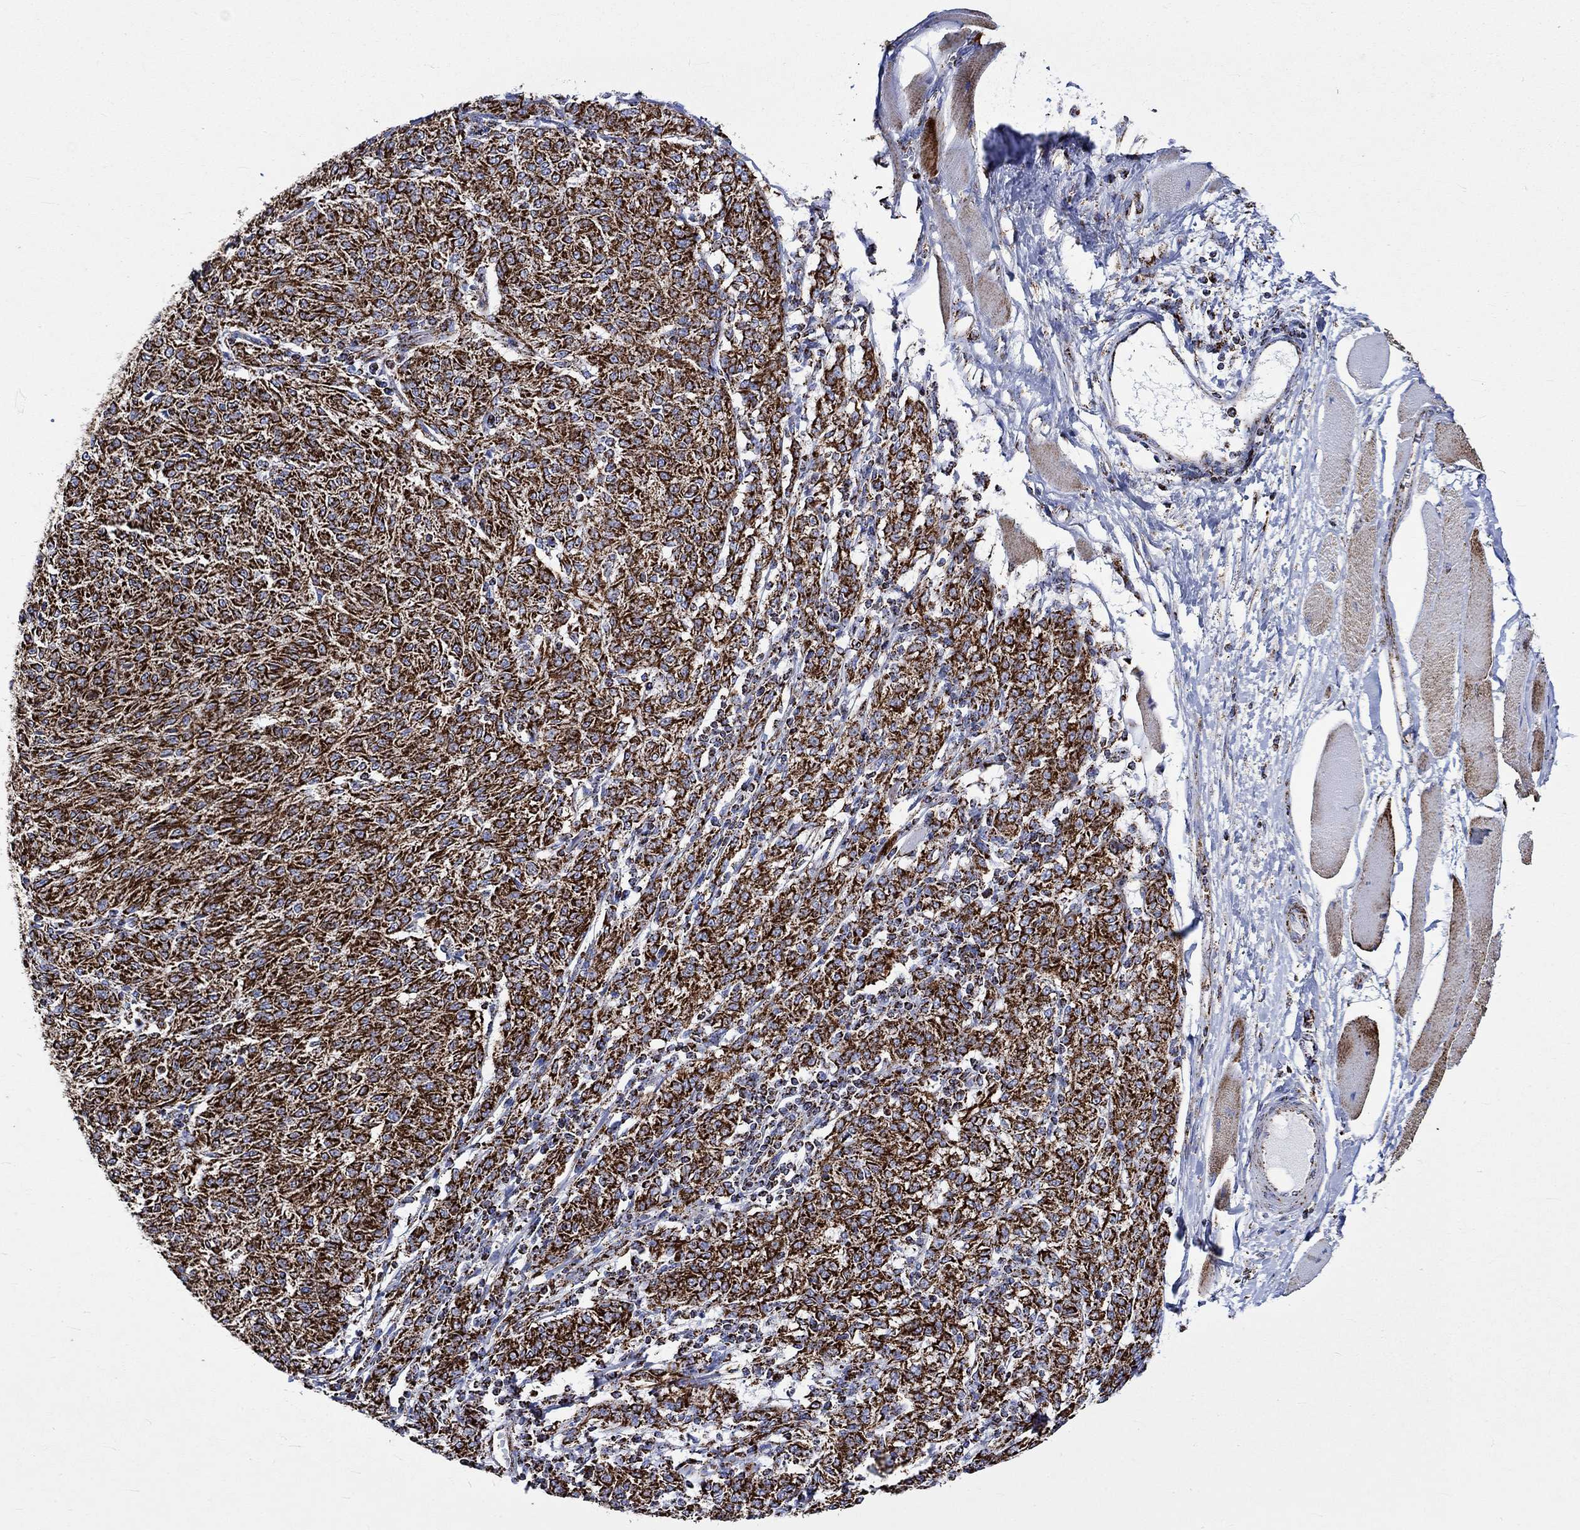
{"staining": {"intensity": "strong", "quantity": ">75%", "location": "cytoplasmic/membranous"}, "tissue": "melanoma", "cell_type": "Tumor cells", "image_type": "cancer", "snomed": [{"axis": "morphology", "description": "Malignant melanoma, NOS"}, {"axis": "topography", "description": "Skin"}], "caption": "Melanoma tissue reveals strong cytoplasmic/membranous positivity in about >75% of tumor cells, visualized by immunohistochemistry.", "gene": "RCE1", "patient": {"sex": "female", "age": 72}}